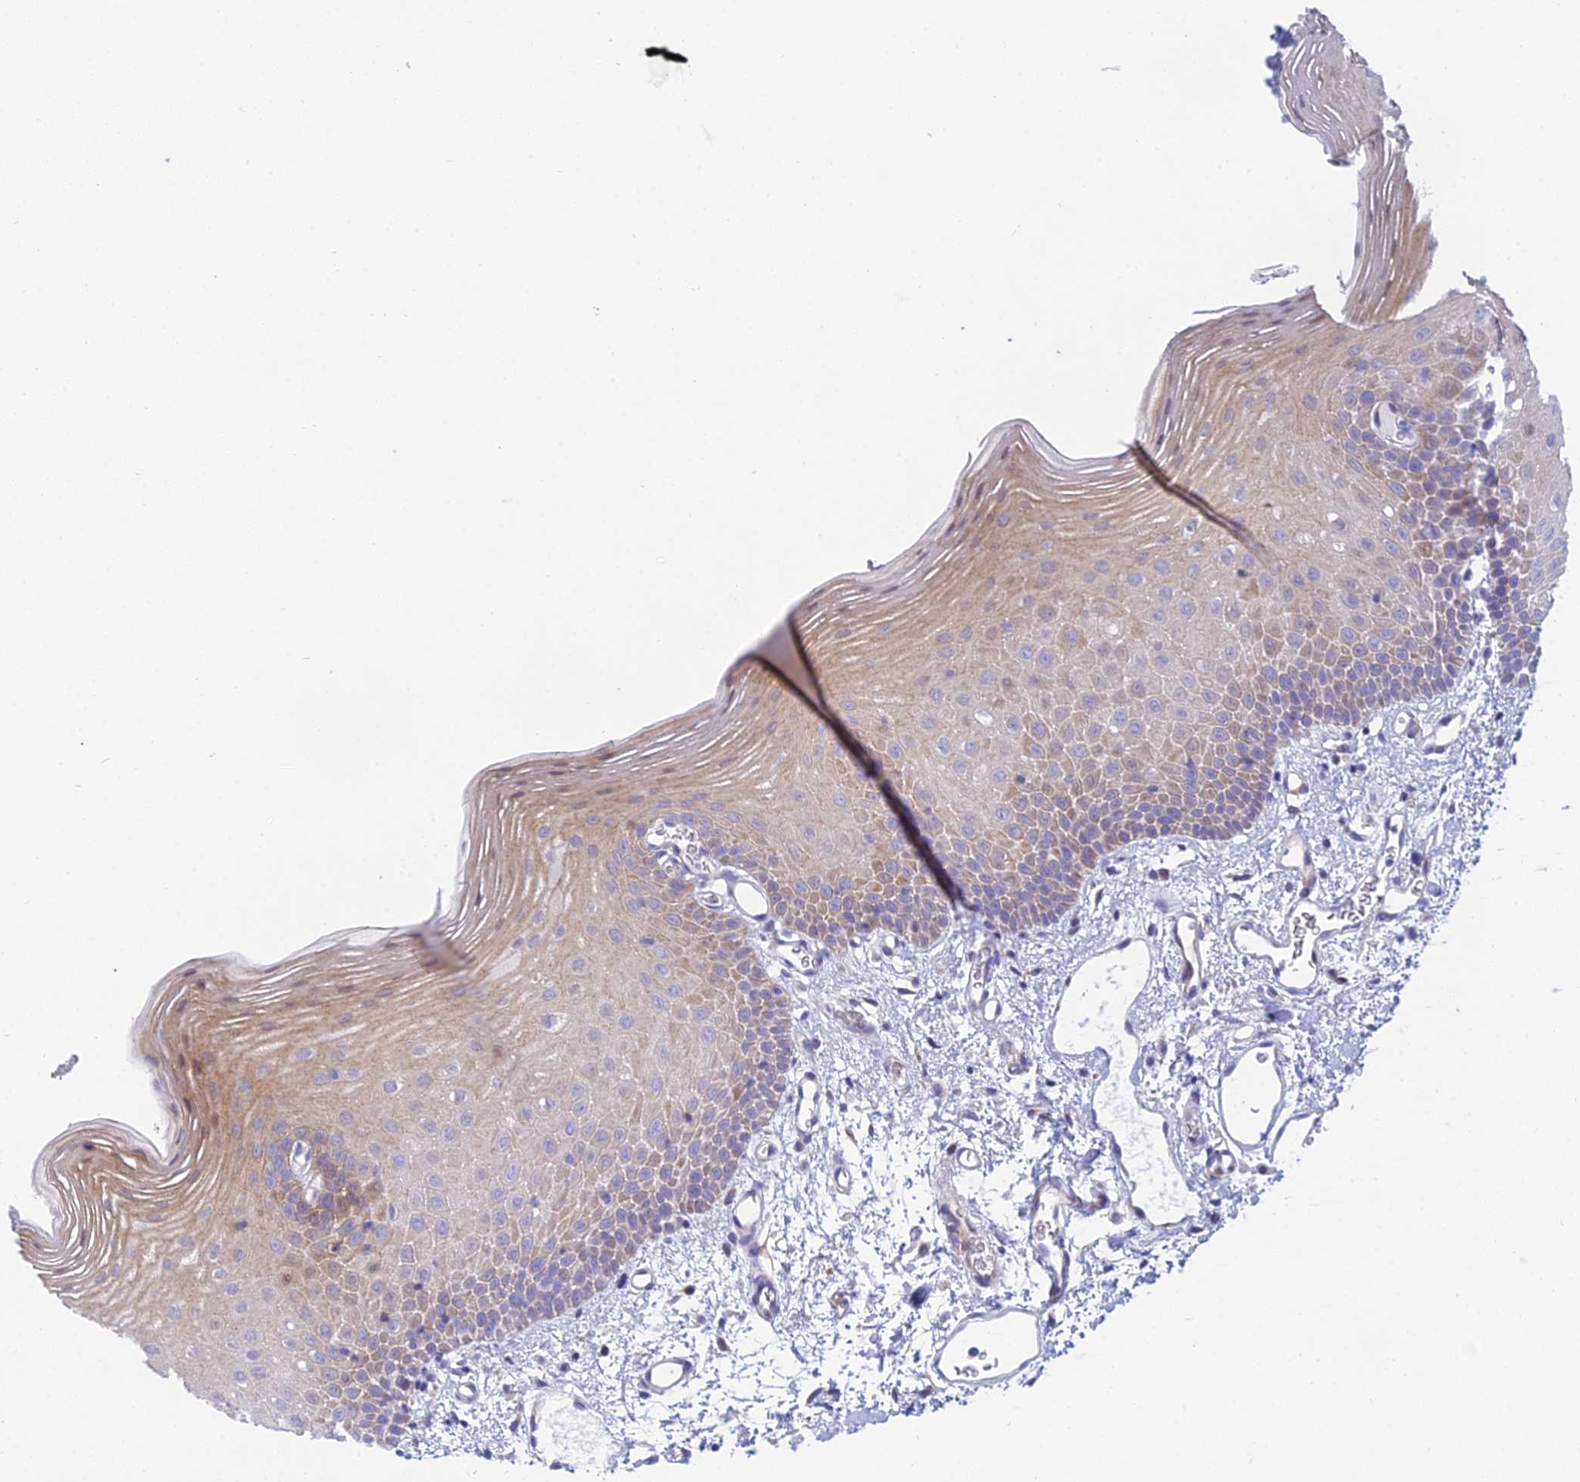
{"staining": {"intensity": "weak", "quantity": "25%-75%", "location": "cytoplasmic/membranous"}, "tissue": "oral mucosa", "cell_type": "Squamous epithelial cells", "image_type": "normal", "snomed": [{"axis": "morphology", "description": "Normal tissue, NOS"}, {"axis": "topography", "description": "Oral tissue"}], "caption": "Weak cytoplasmic/membranous protein expression is seen in approximately 25%-75% of squamous epithelial cells in oral mucosa.", "gene": "PRR13", "patient": {"sex": "female", "age": 70}}